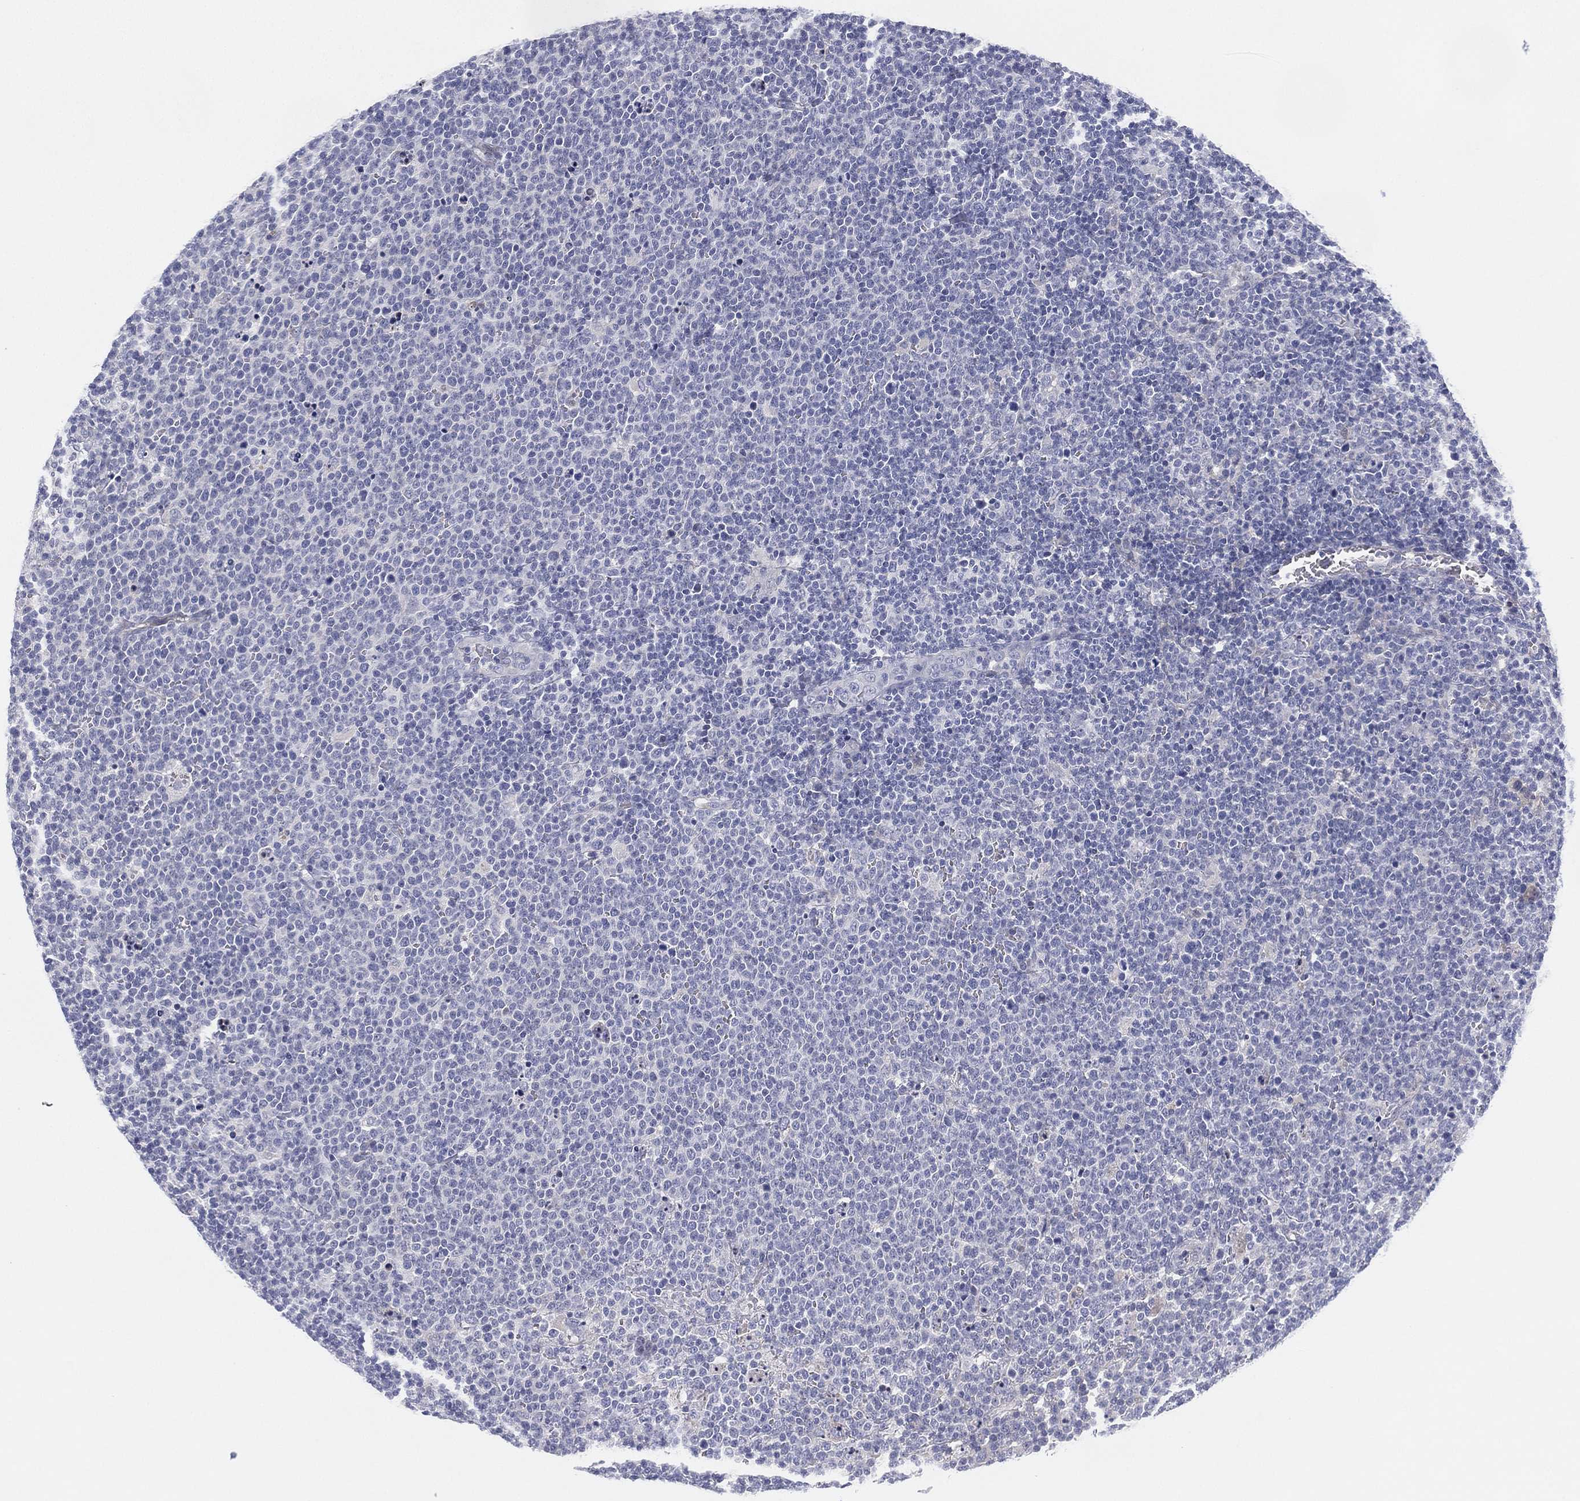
{"staining": {"intensity": "negative", "quantity": "none", "location": "none"}, "tissue": "lymphoma", "cell_type": "Tumor cells", "image_type": "cancer", "snomed": [{"axis": "morphology", "description": "Malignant lymphoma, non-Hodgkin's type, High grade"}, {"axis": "topography", "description": "Lymph node"}], "caption": "Lymphoma was stained to show a protein in brown. There is no significant staining in tumor cells.", "gene": "MLF1", "patient": {"sex": "male", "age": 61}}